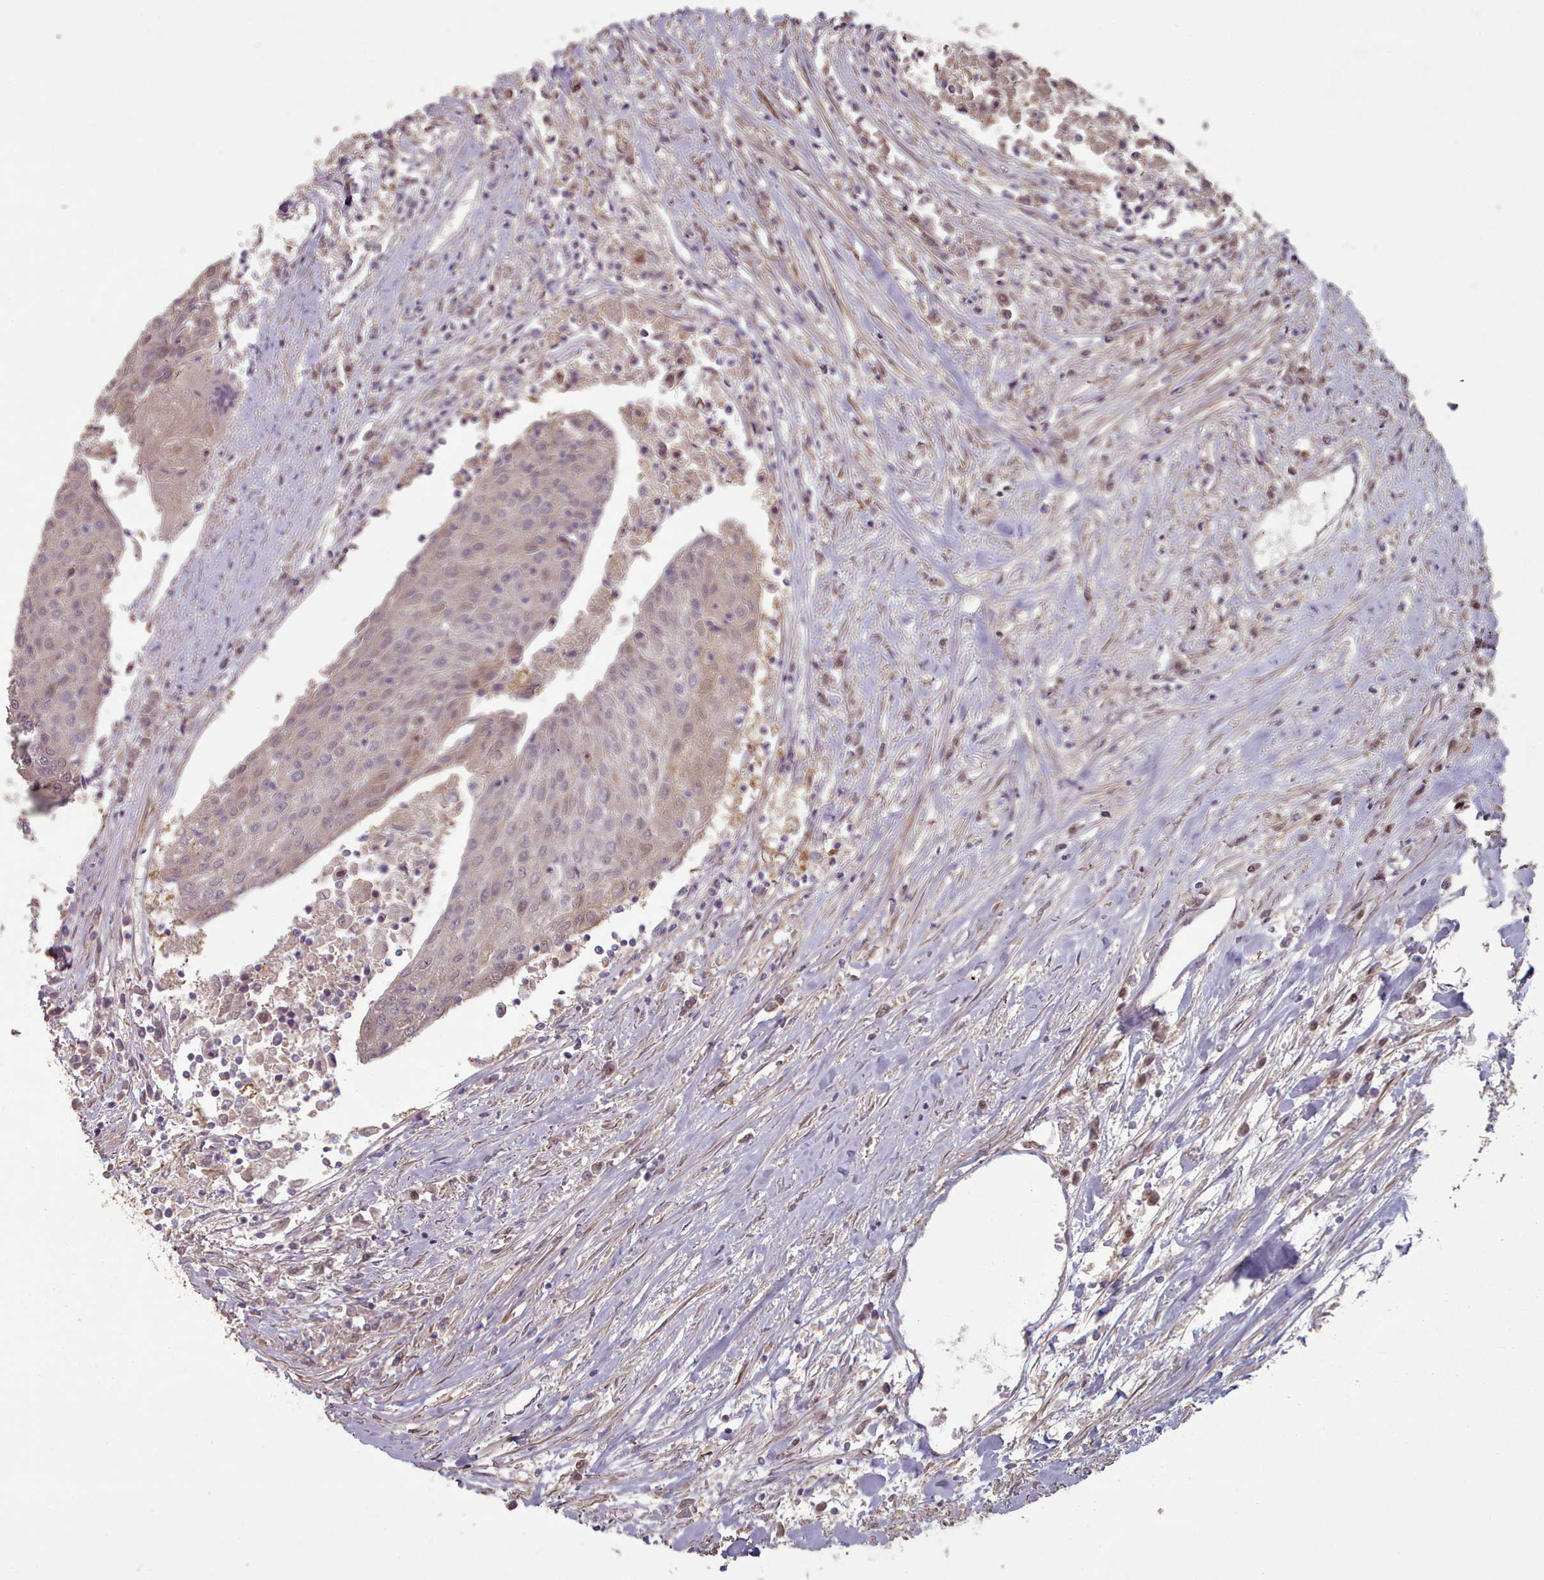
{"staining": {"intensity": "moderate", "quantity": "<25%", "location": "nuclear"}, "tissue": "urothelial cancer", "cell_type": "Tumor cells", "image_type": "cancer", "snomed": [{"axis": "morphology", "description": "Urothelial carcinoma, High grade"}, {"axis": "topography", "description": "Urinary bladder"}], "caption": "Urothelial cancer stained with DAB IHC demonstrates low levels of moderate nuclear expression in about <25% of tumor cells.", "gene": "ERCC6L", "patient": {"sex": "female", "age": 85}}